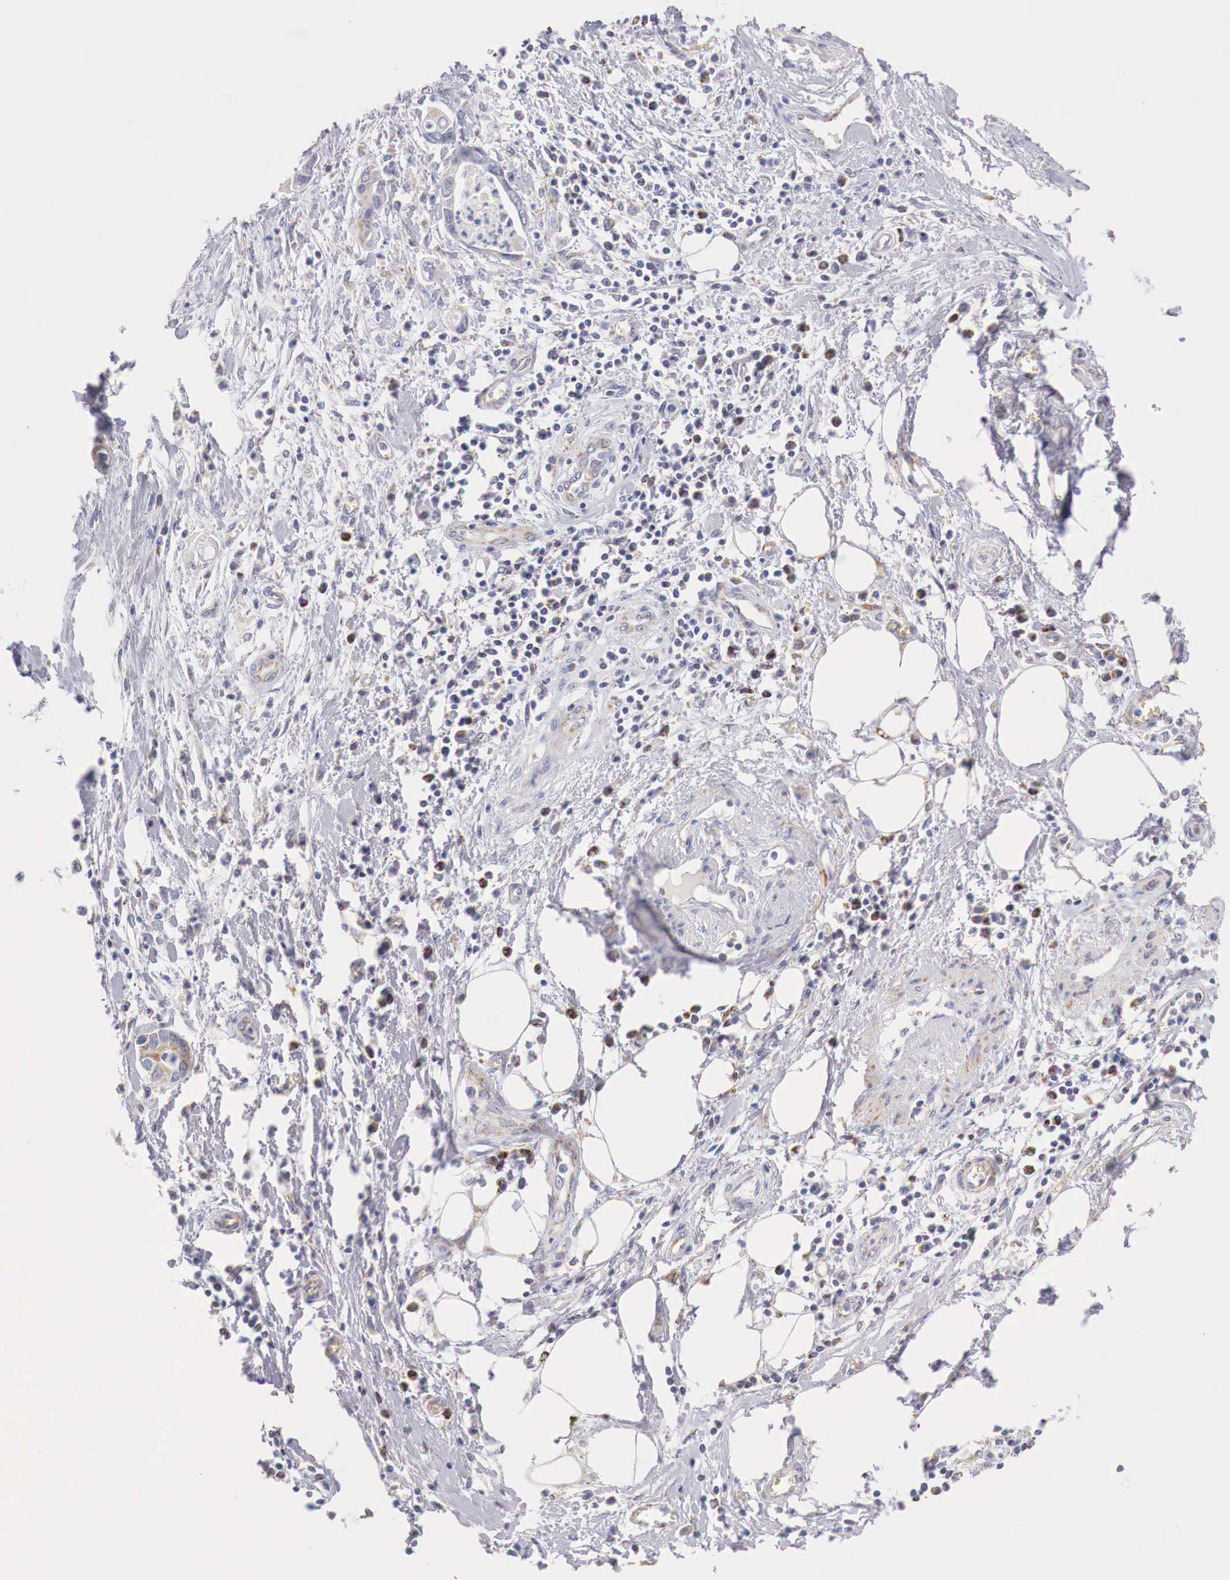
{"staining": {"intensity": "moderate", "quantity": "25%-75%", "location": "cytoplasmic/membranous"}, "tissue": "pancreatic cancer", "cell_type": "Tumor cells", "image_type": "cancer", "snomed": [{"axis": "morphology", "description": "Adenocarcinoma, NOS"}, {"axis": "topography", "description": "Pancreas"}], "caption": "IHC image of neoplastic tissue: human adenocarcinoma (pancreatic) stained using immunohistochemistry reveals medium levels of moderate protein expression localized specifically in the cytoplasmic/membranous of tumor cells, appearing as a cytoplasmic/membranous brown color.", "gene": "IDH3G", "patient": {"sex": "female", "age": 70}}